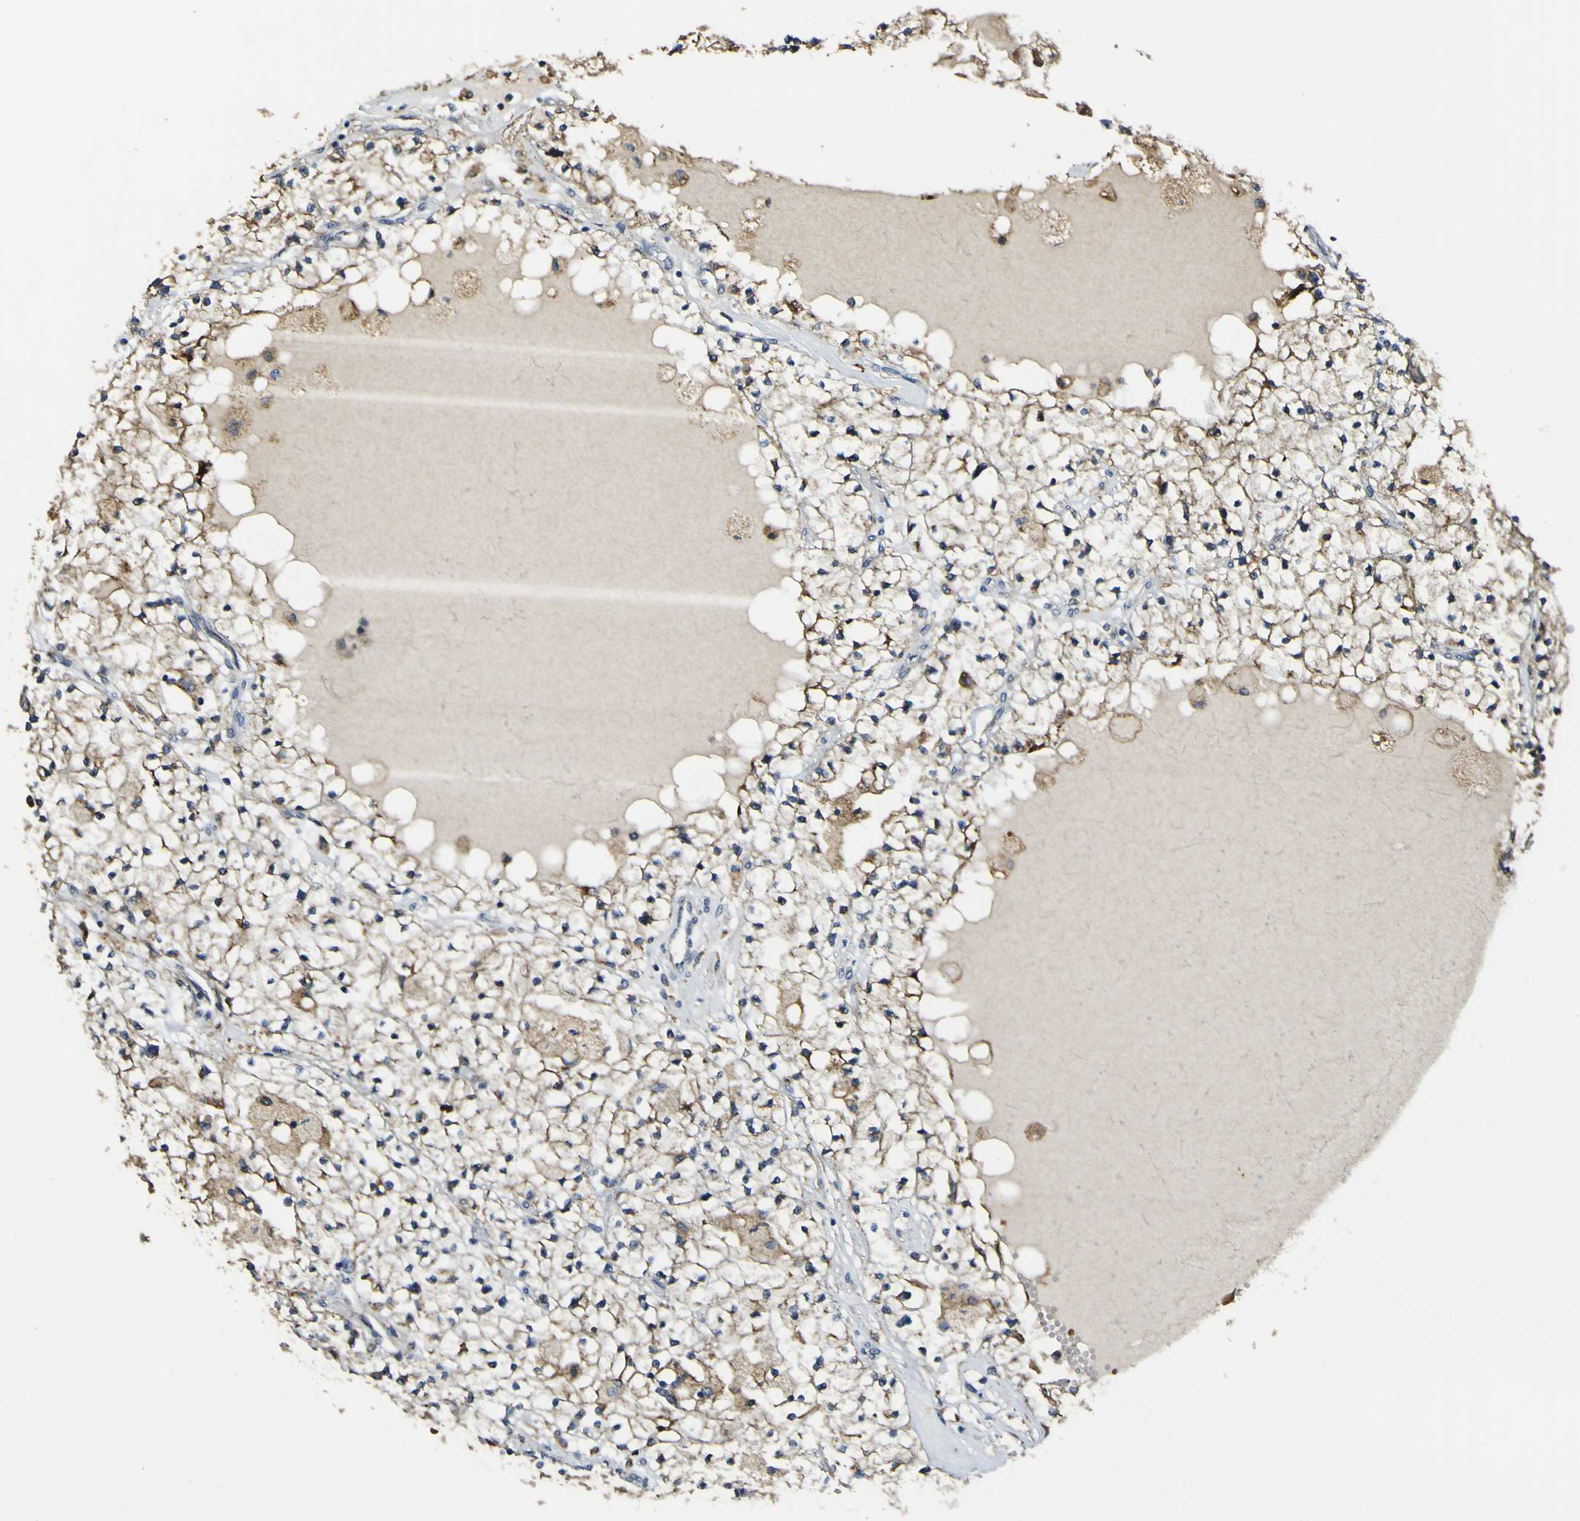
{"staining": {"intensity": "weak", "quantity": ">75%", "location": "cytoplasmic/membranous"}, "tissue": "renal cancer", "cell_type": "Tumor cells", "image_type": "cancer", "snomed": [{"axis": "morphology", "description": "Adenocarcinoma, NOS"}, {"axis": "topography", "description": "Kidney"}], "caption": "Immunohistochemistry (IHC) of renal cancer (adenocarcinoma) shows low levels of weak cytoplasmic/membranous staining in approximately >75% of tumor cells.", "gene": "LBHD1", "patient": {"sex": "male", "age": 68}}